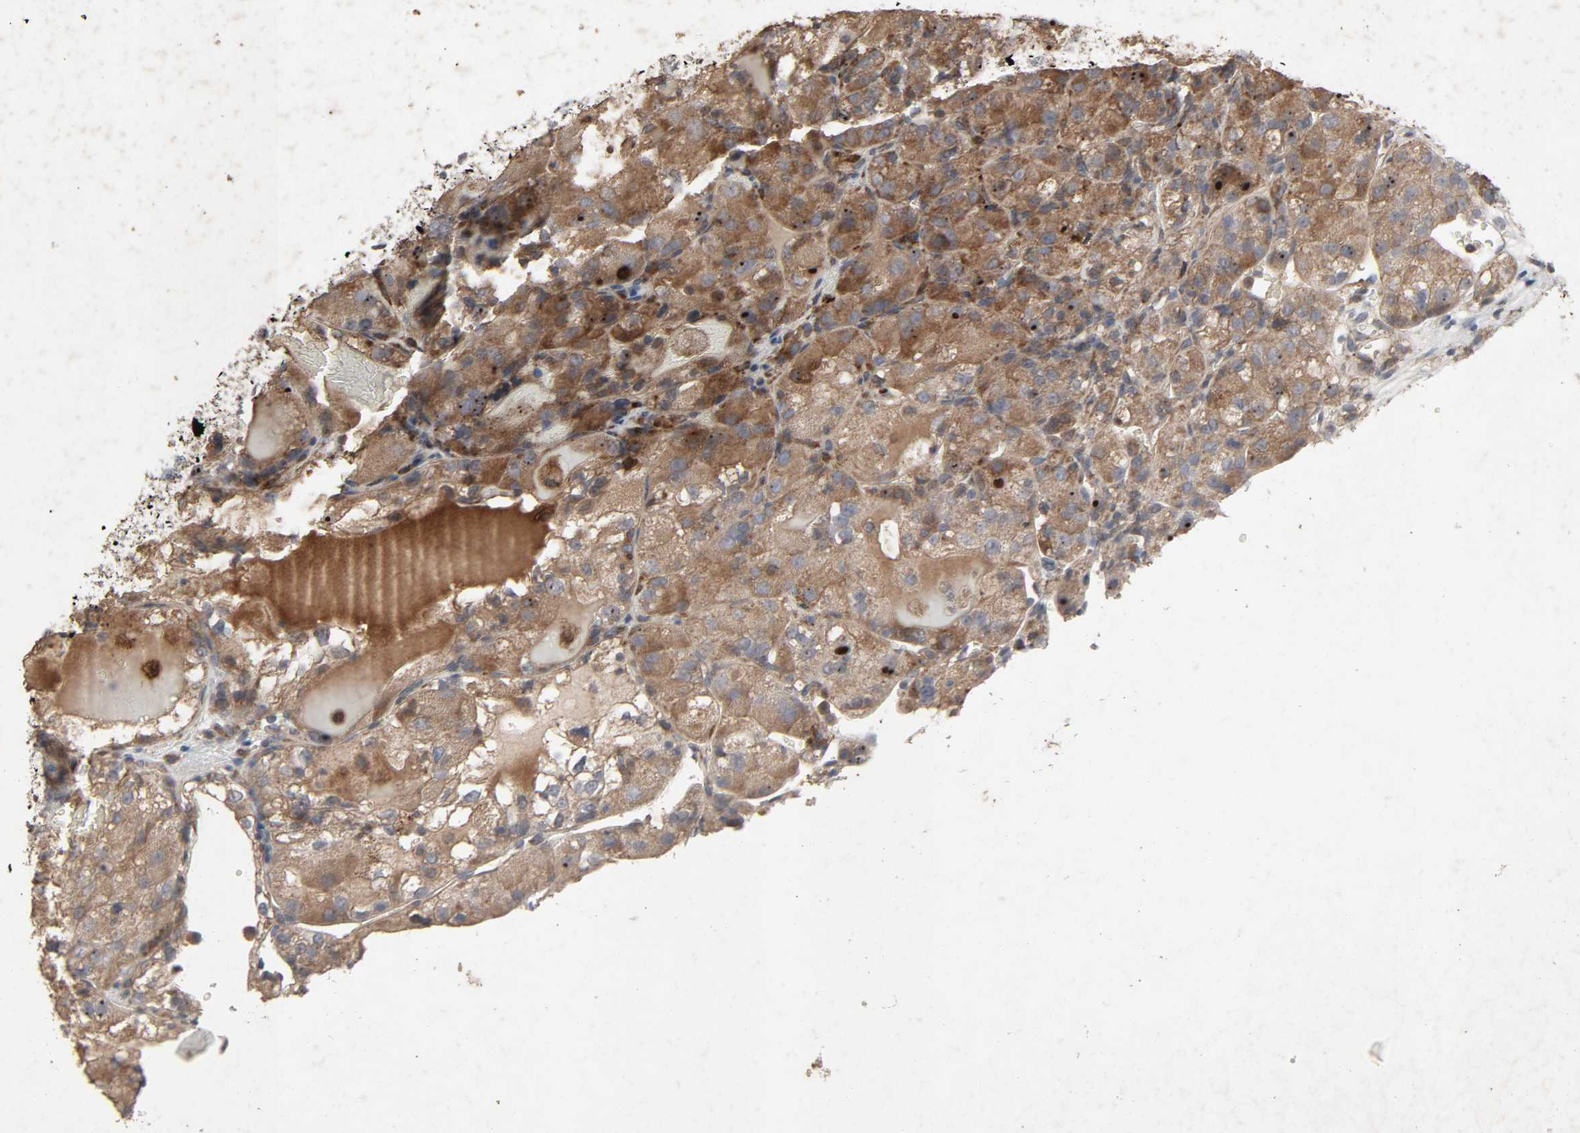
{"staining": {"intensity": "moderate", "quantity": ">75%", "location": "cytoplasmic/membranous"}, "tissue": "renal cancer", "cell_type": "Tumor cells", "image_type": "cancer", "snomed": [{"axis": "morphology", "description": "Normal tissue, NOS"}, {"axis": "morphology", "description": "Adenocarcinoma, NOS"}, {"axis": "topography", "description": "Kidney"}], "caption": "Renal adenocarcinoma stained for a protein (brown) shows moderate cytoplasmic/membranous positive staining in approximately >75% of tumor cells.", "gene": "ADCY4", "patient": {"sex": "male", "age": 61}}